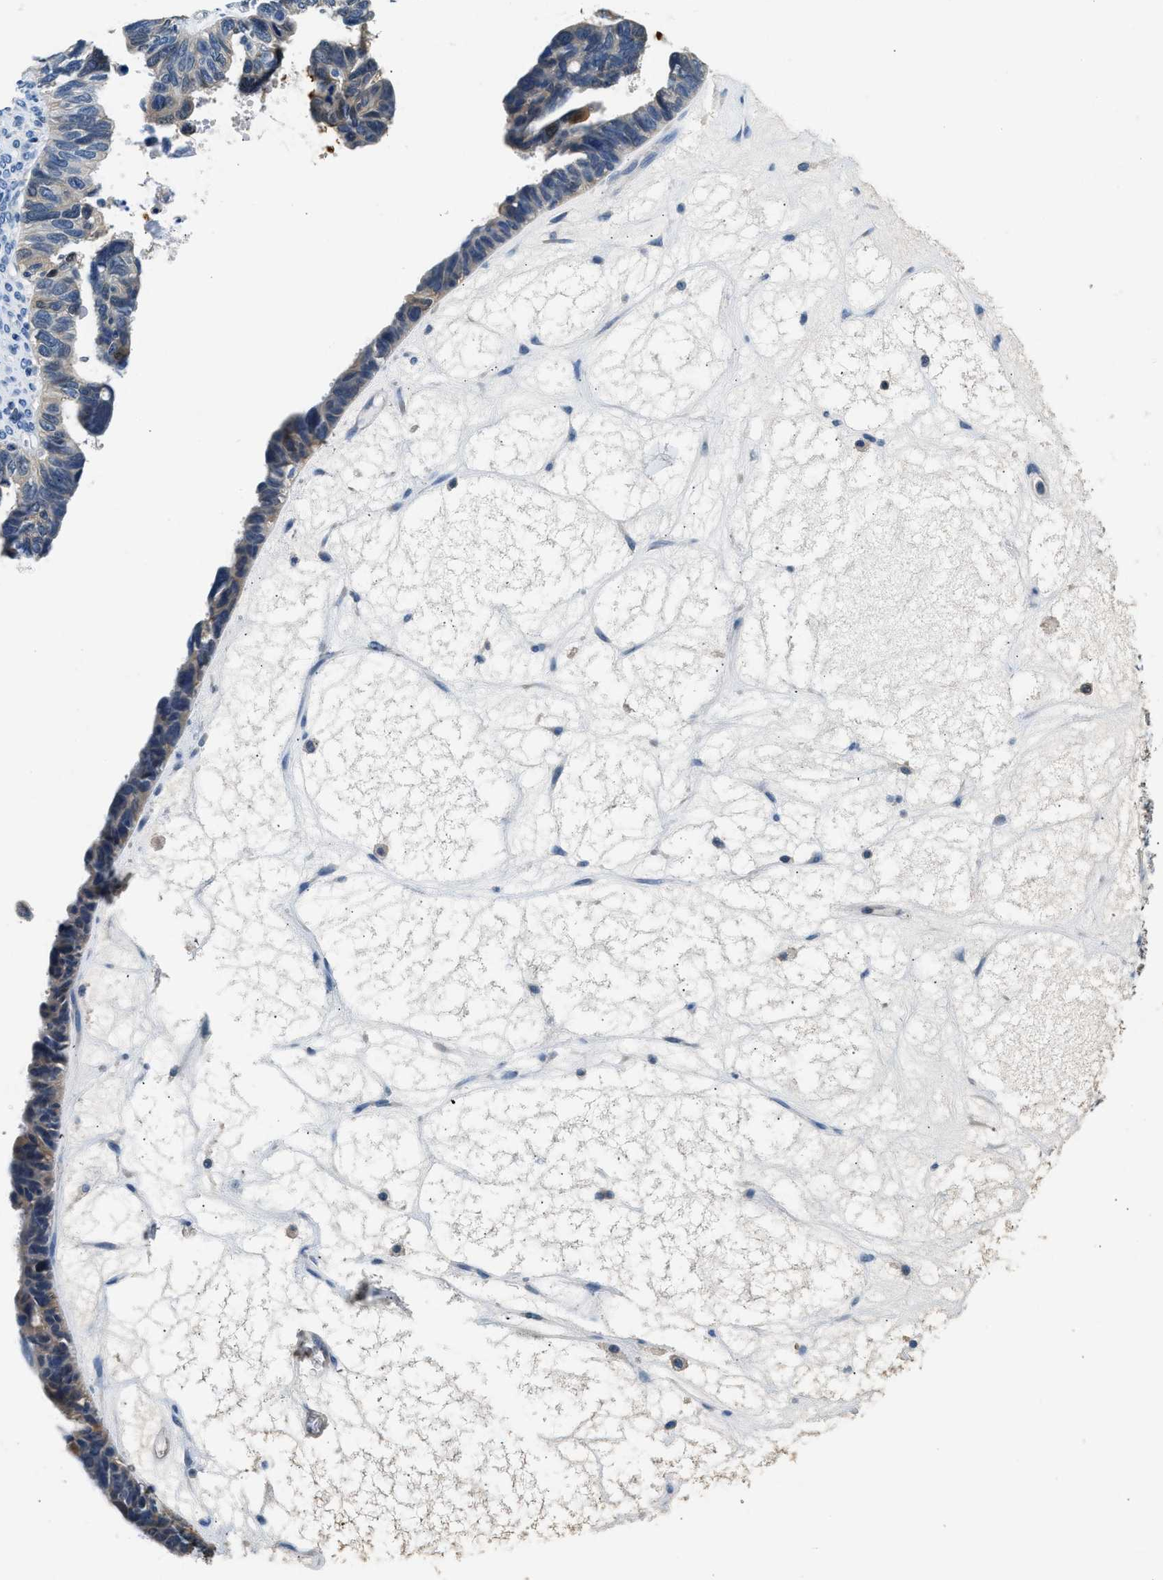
{"staining": {"intensity": "weak", "quantity": "<25%", "location": "cytoplasmic/membranous"}, "tissue": "ovarian cancer", "cell_type": "Tumor cells", "image_type": "cancer", "snomed": [{"axis": "morphology", "description": "Cystadenocarcinoma, serous, NOS"}, {"axis": "topography", "description": "Ovary"}], "caption": "Immunohistochemistry image of serous cystadenocarcinoma (ovarian) stained for a protein (brown), which displays no positivity in tumor cells.", "gene": "ANXA3", "patient": {"sex": "female", "age": 79}}